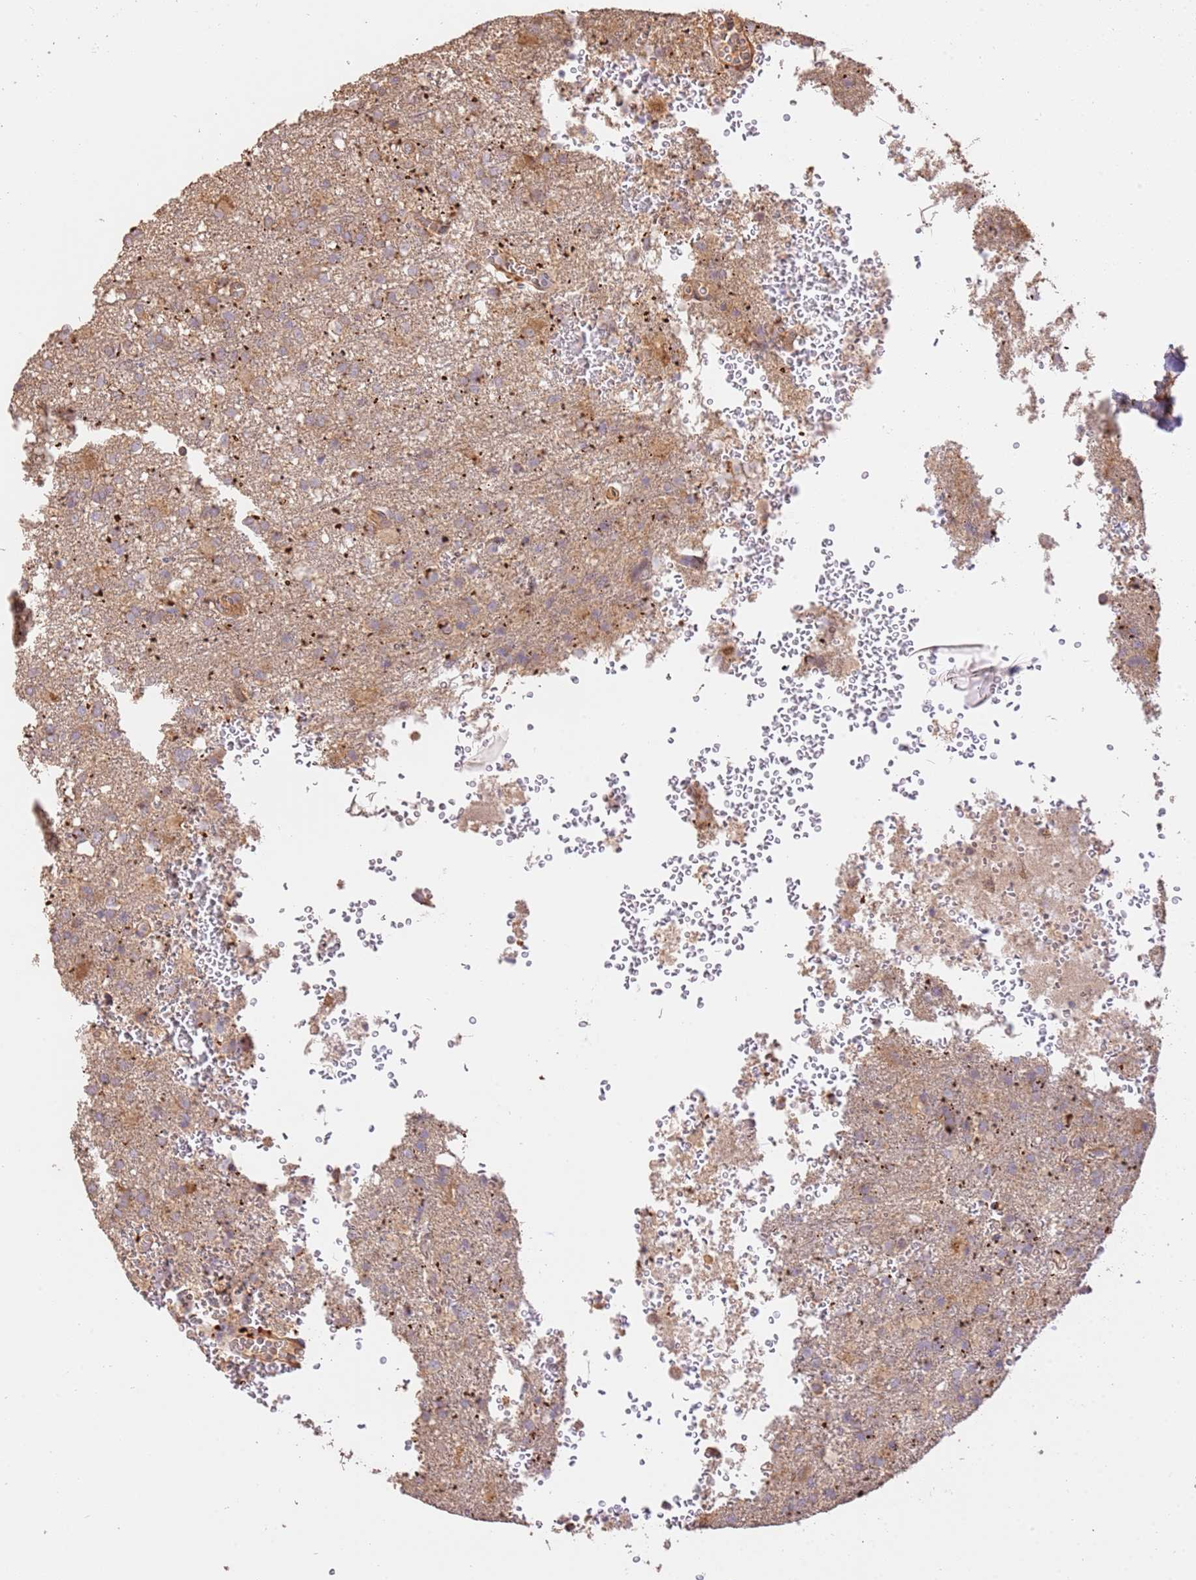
{"staining": {"intensity": "weak", "quantity": "25%-75%", "location": "cytoplasmic/membranous"}, "tissue": "glioma", "cell_type": "Tumor cells", "image_type": "cancer", "snomed": [{"axis": "morphology", "description": "Glioma, malignant, High grade"}, {"axis": "topography", "description": "Brain"}], "caption": "Immunohistochemical staining of malignant high-grade glioma shows low levels of weak cytoplasmic/membranous positivity in approximately 25%-75% of tumor cells. (DAB IHC with brightfield microscopy, high magnification).", "gene": "CEP55", "patient": {"sex": "female", "age": 74}}